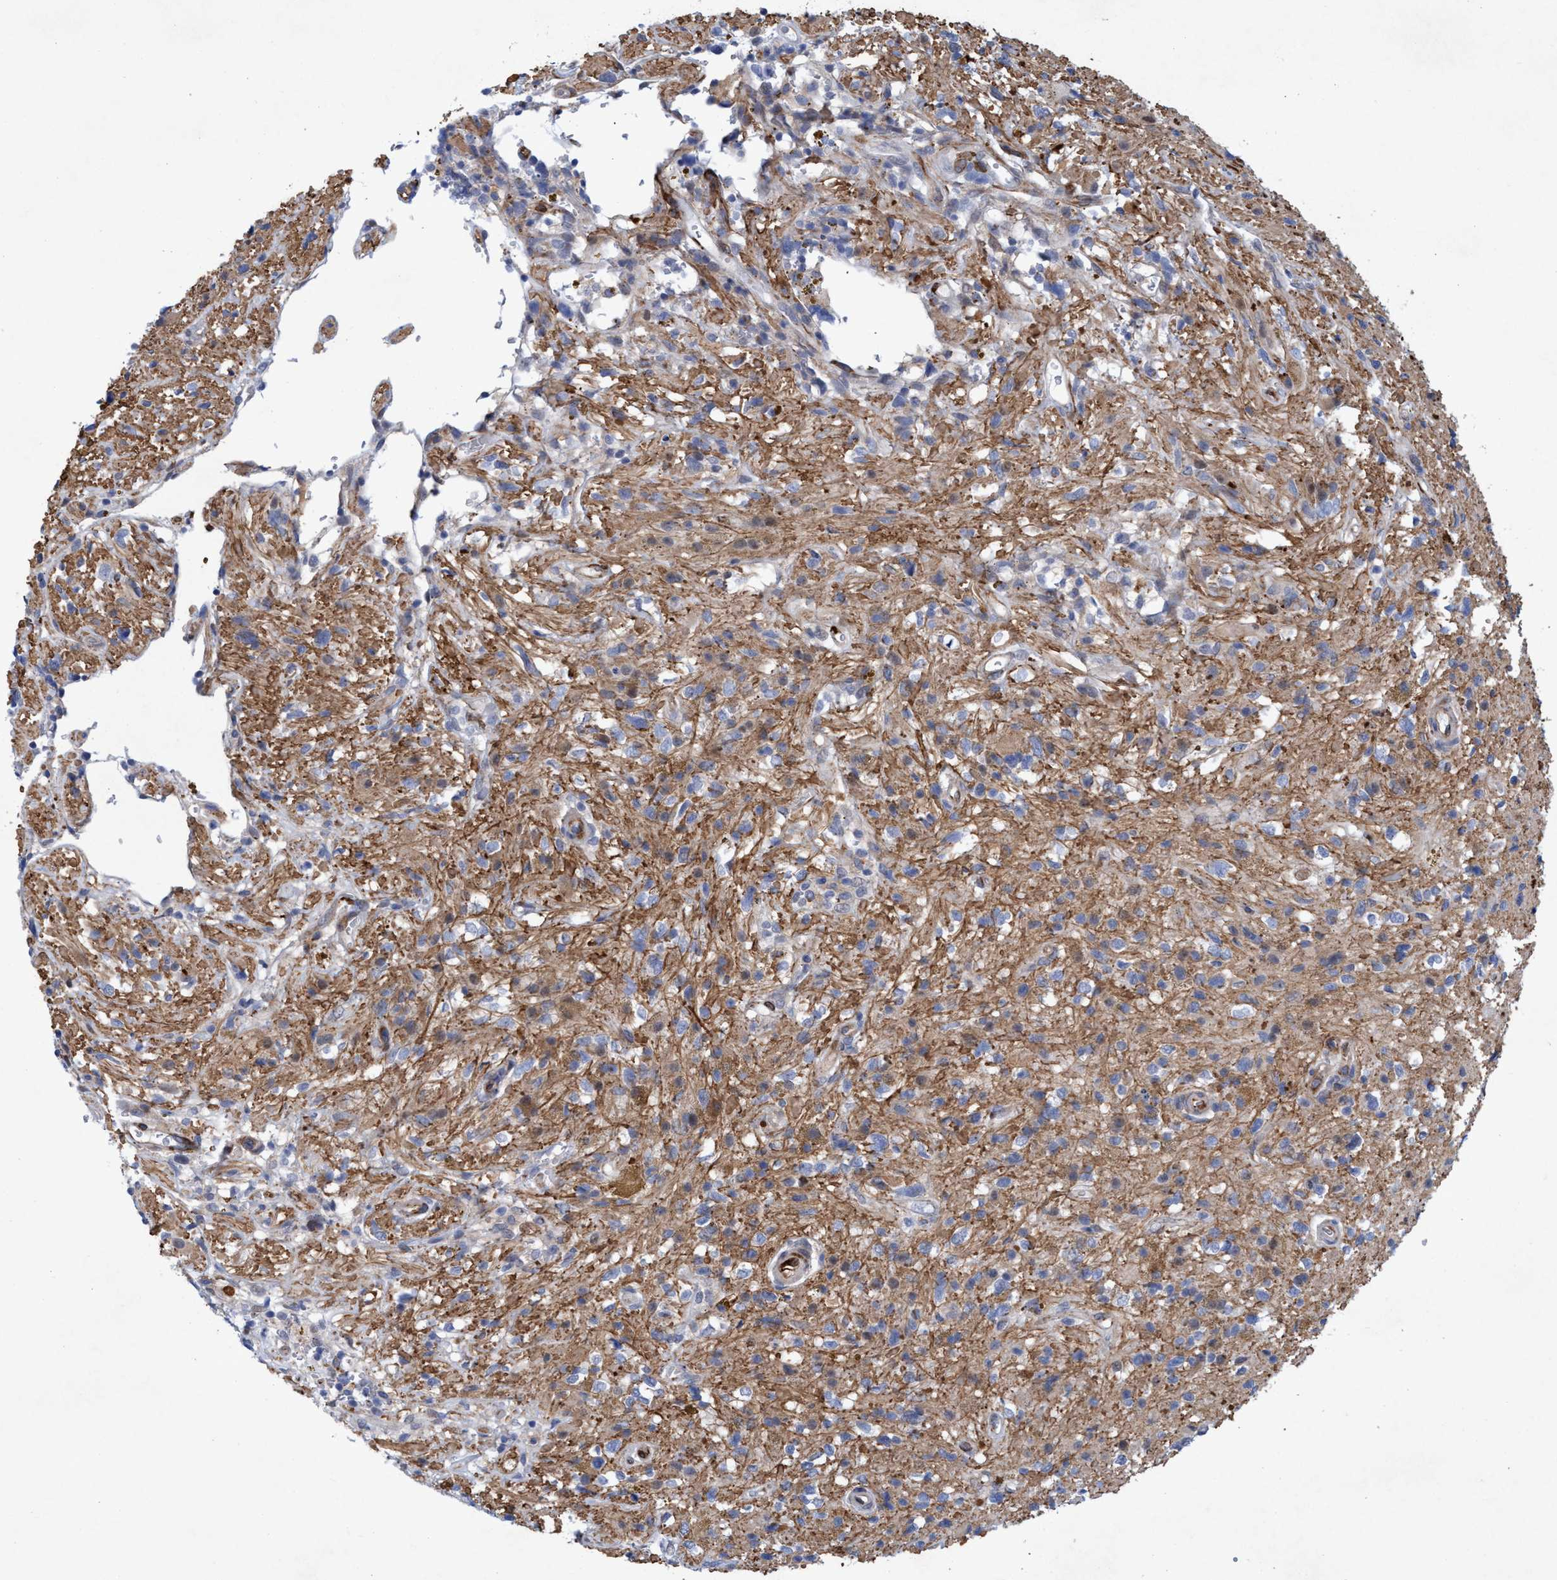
{"staining": {"intensity": "moderate", "quantity": "25%-75%", "location": "cytoplasmic/membranous"}, "tissue": "glioma", "cell_type": "Tumor cells", "image_type": "cancer", "snomed": [{"axis": "morphology", "description": "Glioma, malignant, High grade"}, {"axis": "topography", "description": "Brain"}], "caption": "Protein staining of malignant glioma (high-grade) tissue shows moderate cytoplasmic/membranous expression in approximately 25%-75% of tumor cells.", "gene": "SLC43A2", "patient": {"sex": "male", "age": 33}}